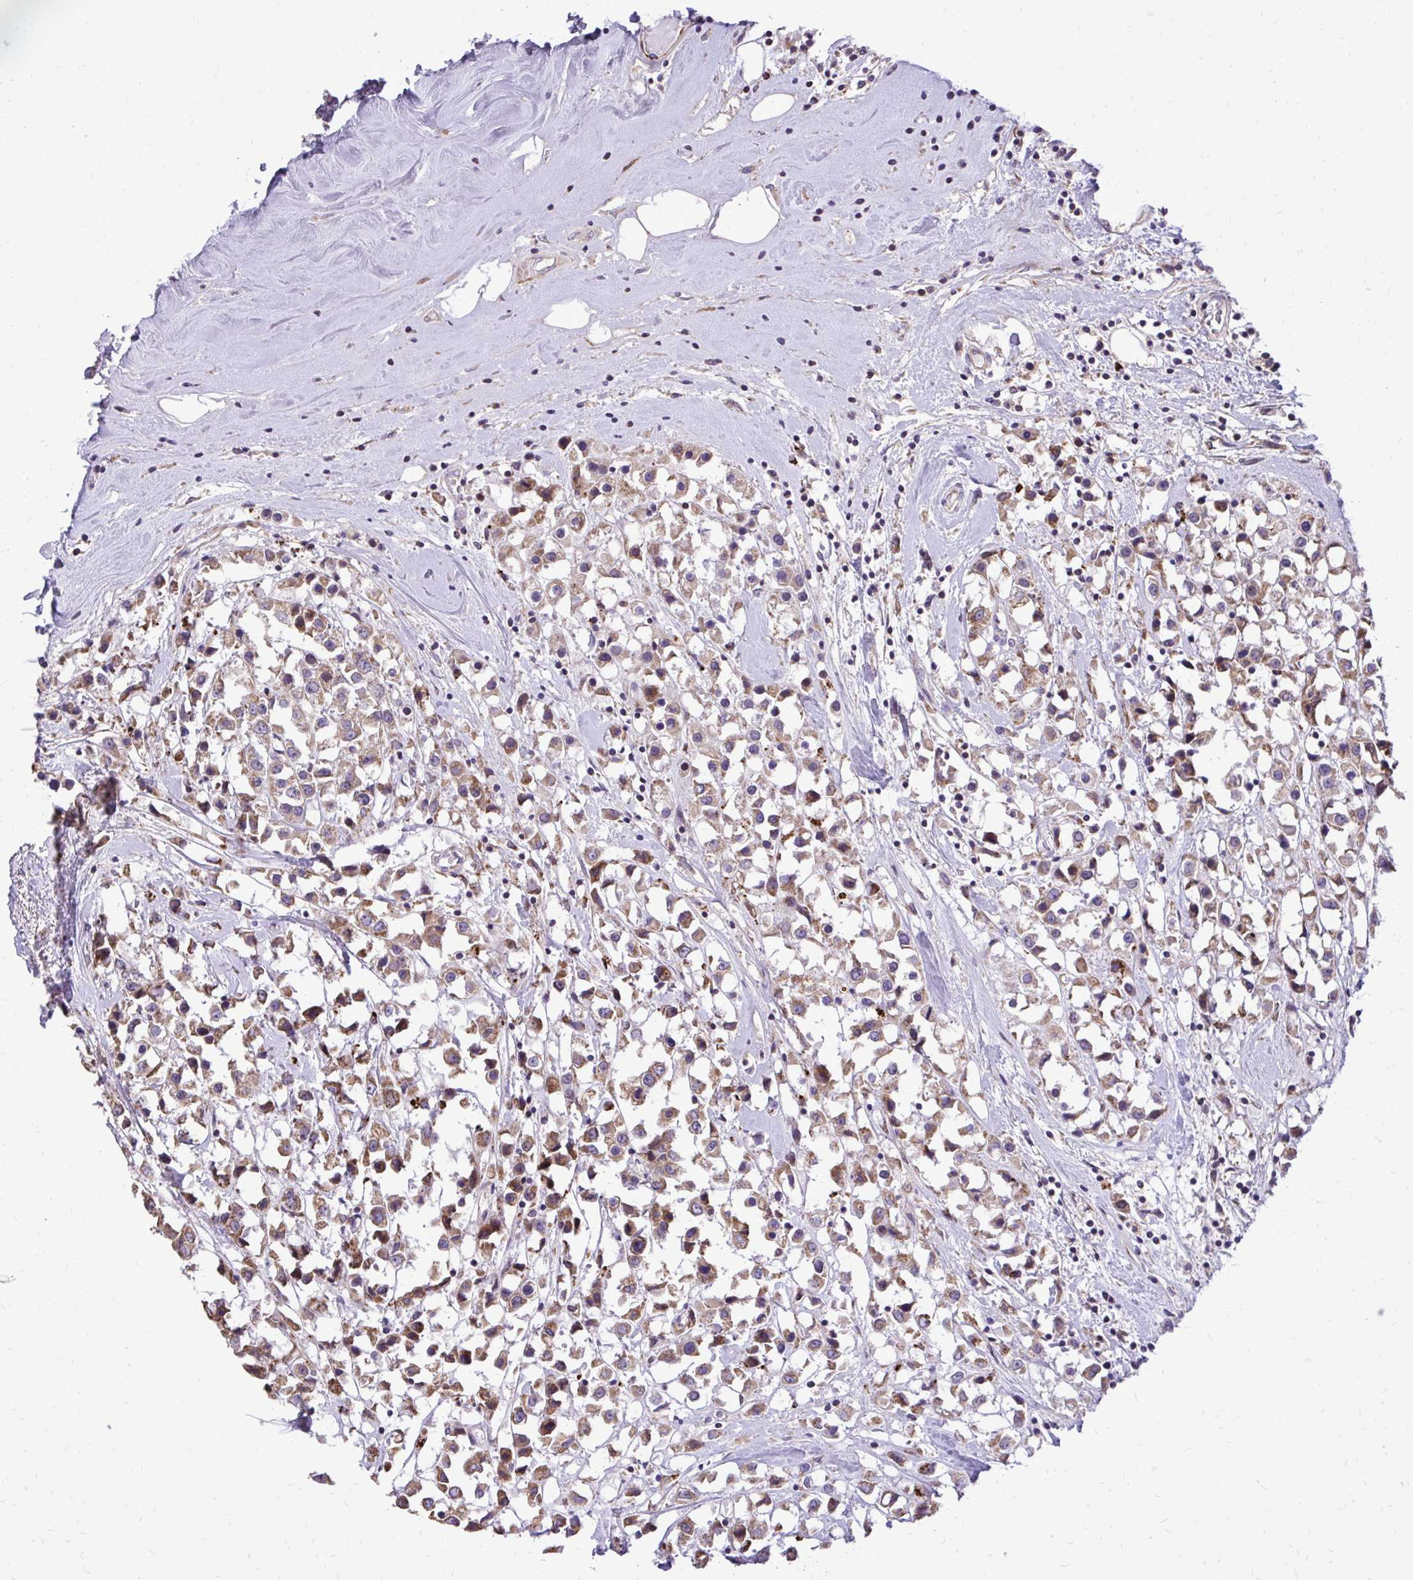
{"staining": {"intensity": "moderate", "quantity": ">75%", "location": "cytoplasmic/membranous"}, "tissue": "breast cancer", "cell_type": "Tumor cells", "image_type": "cancer", "snomed": [{"axis": "morphology", "description": "Duct carcinoma"}, {"axis": "topography", "description": "Breast"}], "caption": "Protein staining of breast cancer (intraductal carcinoma) tissue shows moderate cytoplasmic/membranous positivity in about >75% of tumor cells. The staining is performed using DAB brown chromogen to label protein expression. The nuclei are counter-stained blue using hematoxylin.", "gene": "ABCC3", "patient": {"sex": "female", "age": 61}}